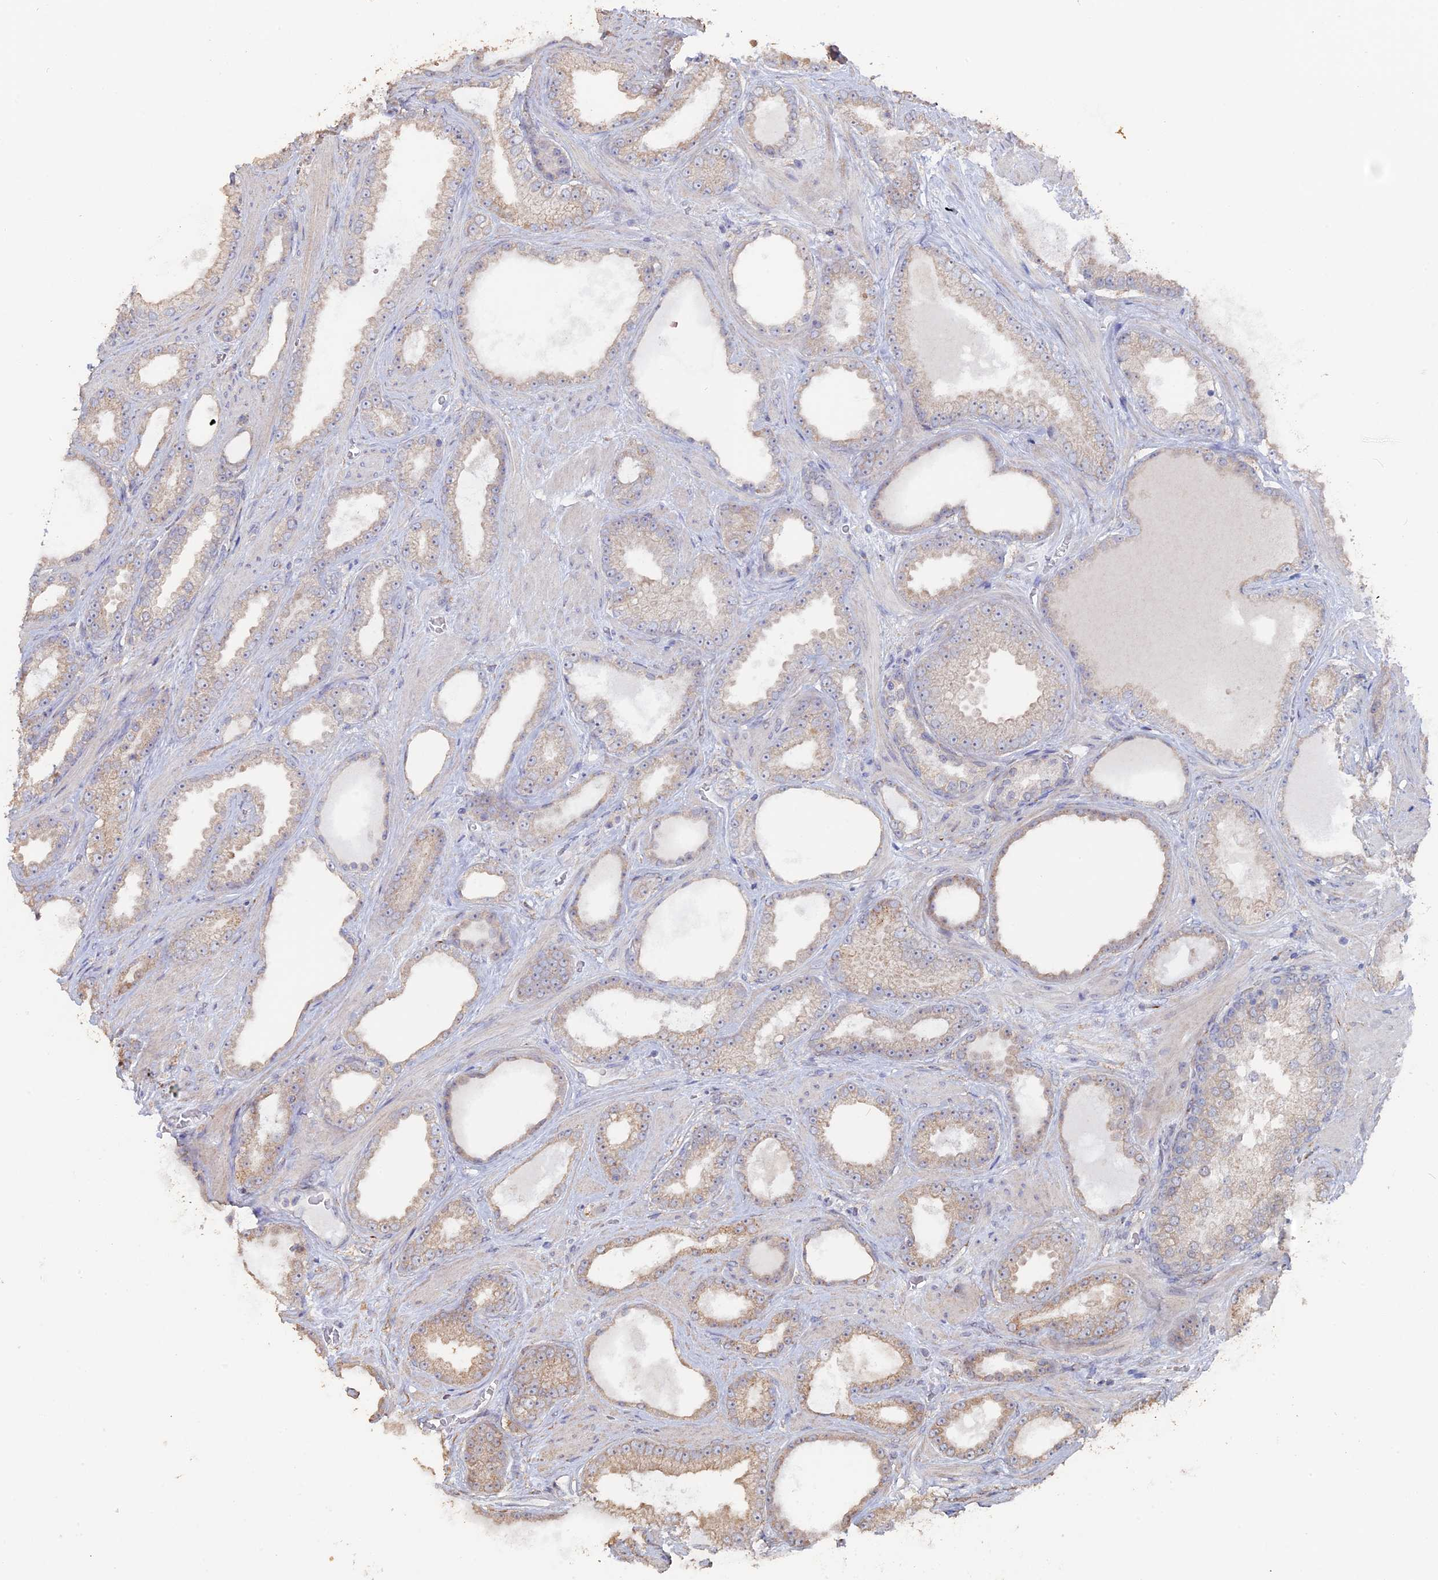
{"staining": {"intensity": "weak", "quantity": "25%-75%", "location": "cytoplasmic/membranous"}, "tissue": "prostate cancer", "cell_type": "Tumor cells", "image_type": "cancer", "snomed": [{"axis": "morphology", "description": "Adenocarcinoma, Low grade"}, {"axis": "topography", "description": "Prostate"}], "caption": "Tumor cells display low levels of weak cytoplasmic/membranous staining in about 25%-75% of cells in human prostate adenocarcinoma (low-grade). Using DAB (brown) and hematoxylin (blue) stains, captured at high magnification using brightfield microscopy.", "gene": "SEMG2", "patient": {"sex": "male", "age": 57}}